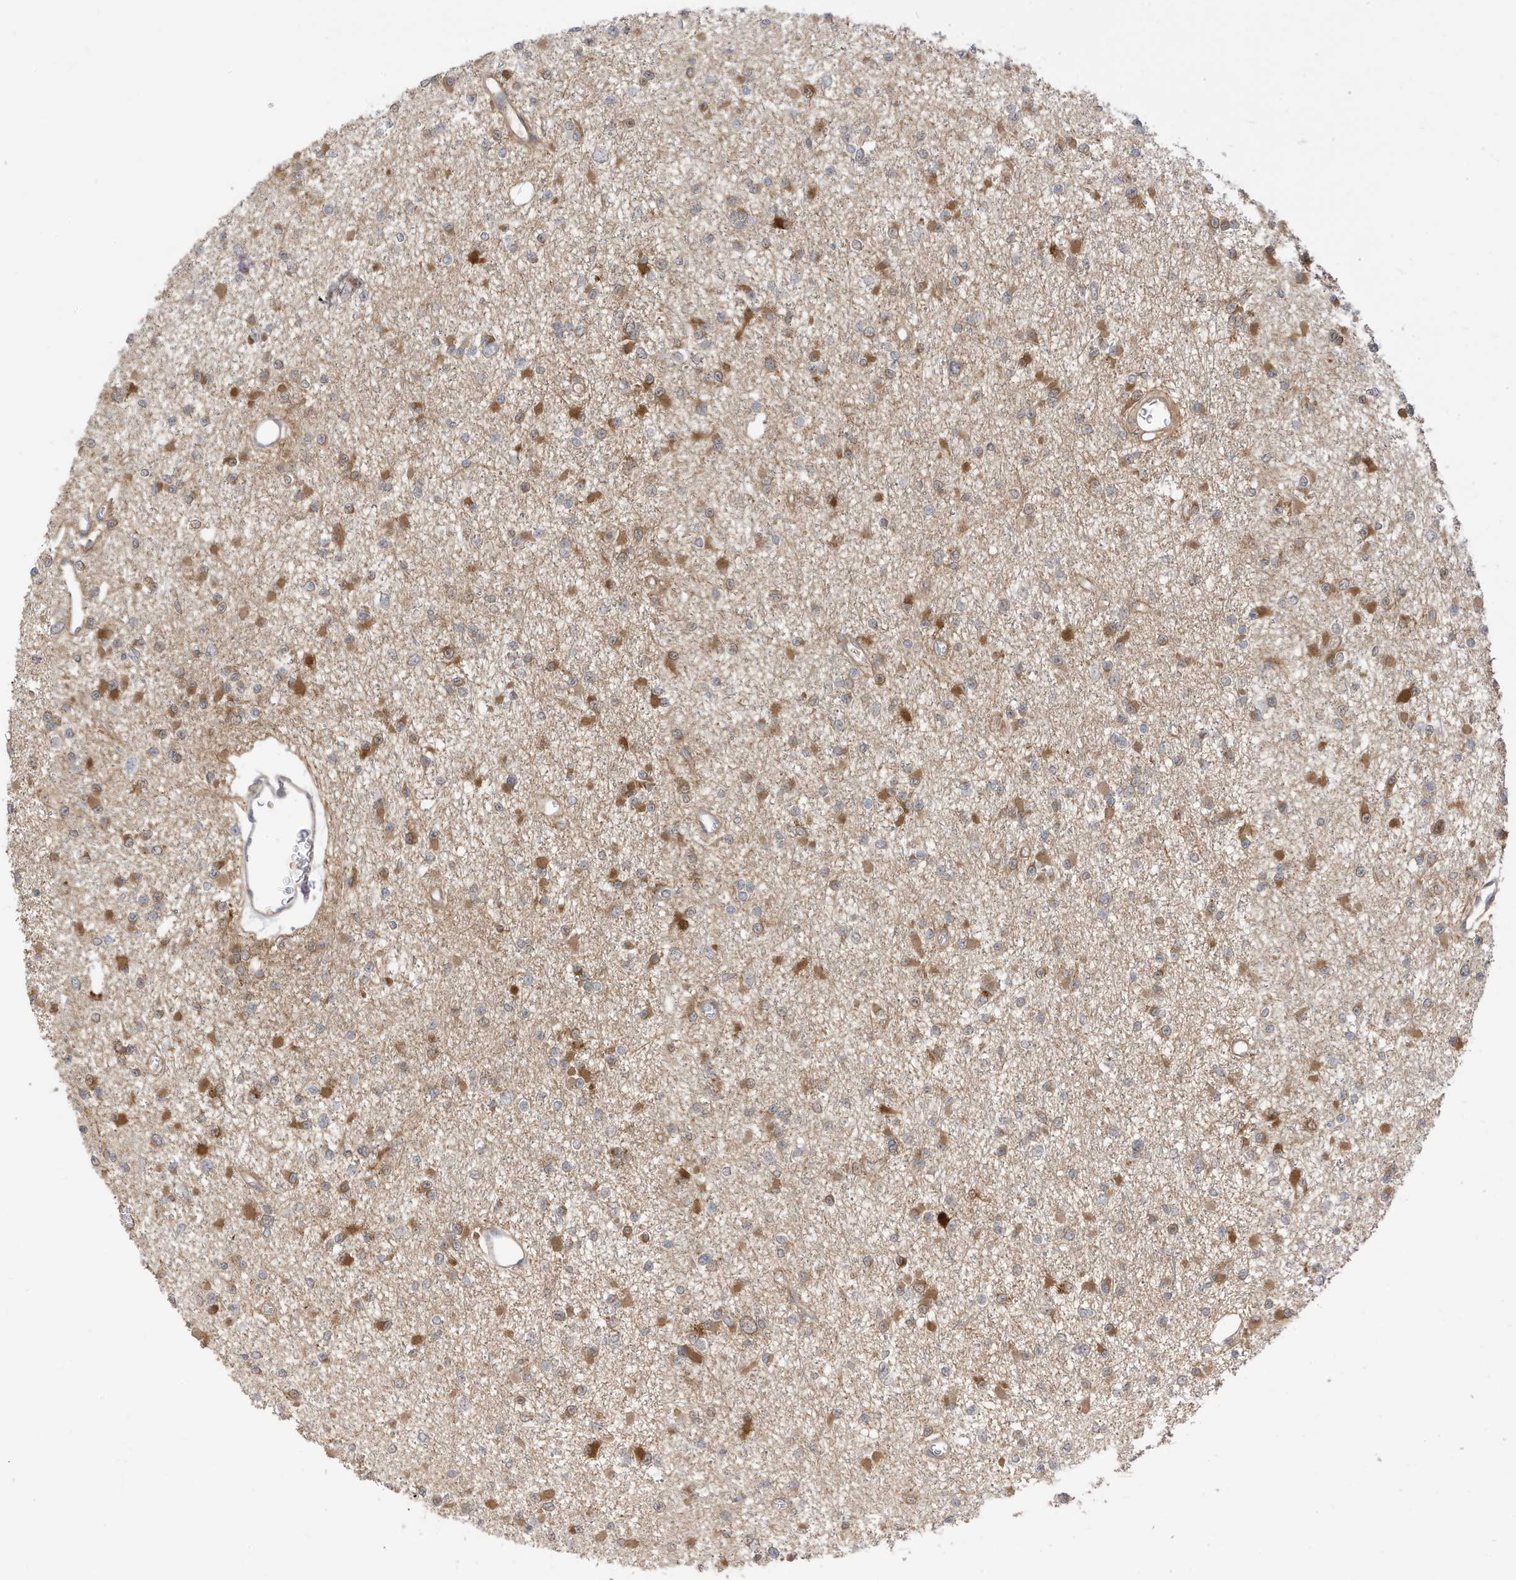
{"staining": {"intensity": "moderate", "quantity": "25%-75%", "location": "cytoplasmic/membranous"}, "tissue": "glioma", "cell_type": "Tumor cells", "image_type": "cancer", "snomed": [{"axis": "morphology", "description": "Glioma, malignant, Low grade"}, {"axis": "topography", "description": "Brain"}], "caption": "Protein staining of glioma tissue exhibits moderate cytoplasmic/membranous staining in about 25%-75% of tumor cells.", "gene": "TAB3", "patient": {"sex": "female", "age": 22}}